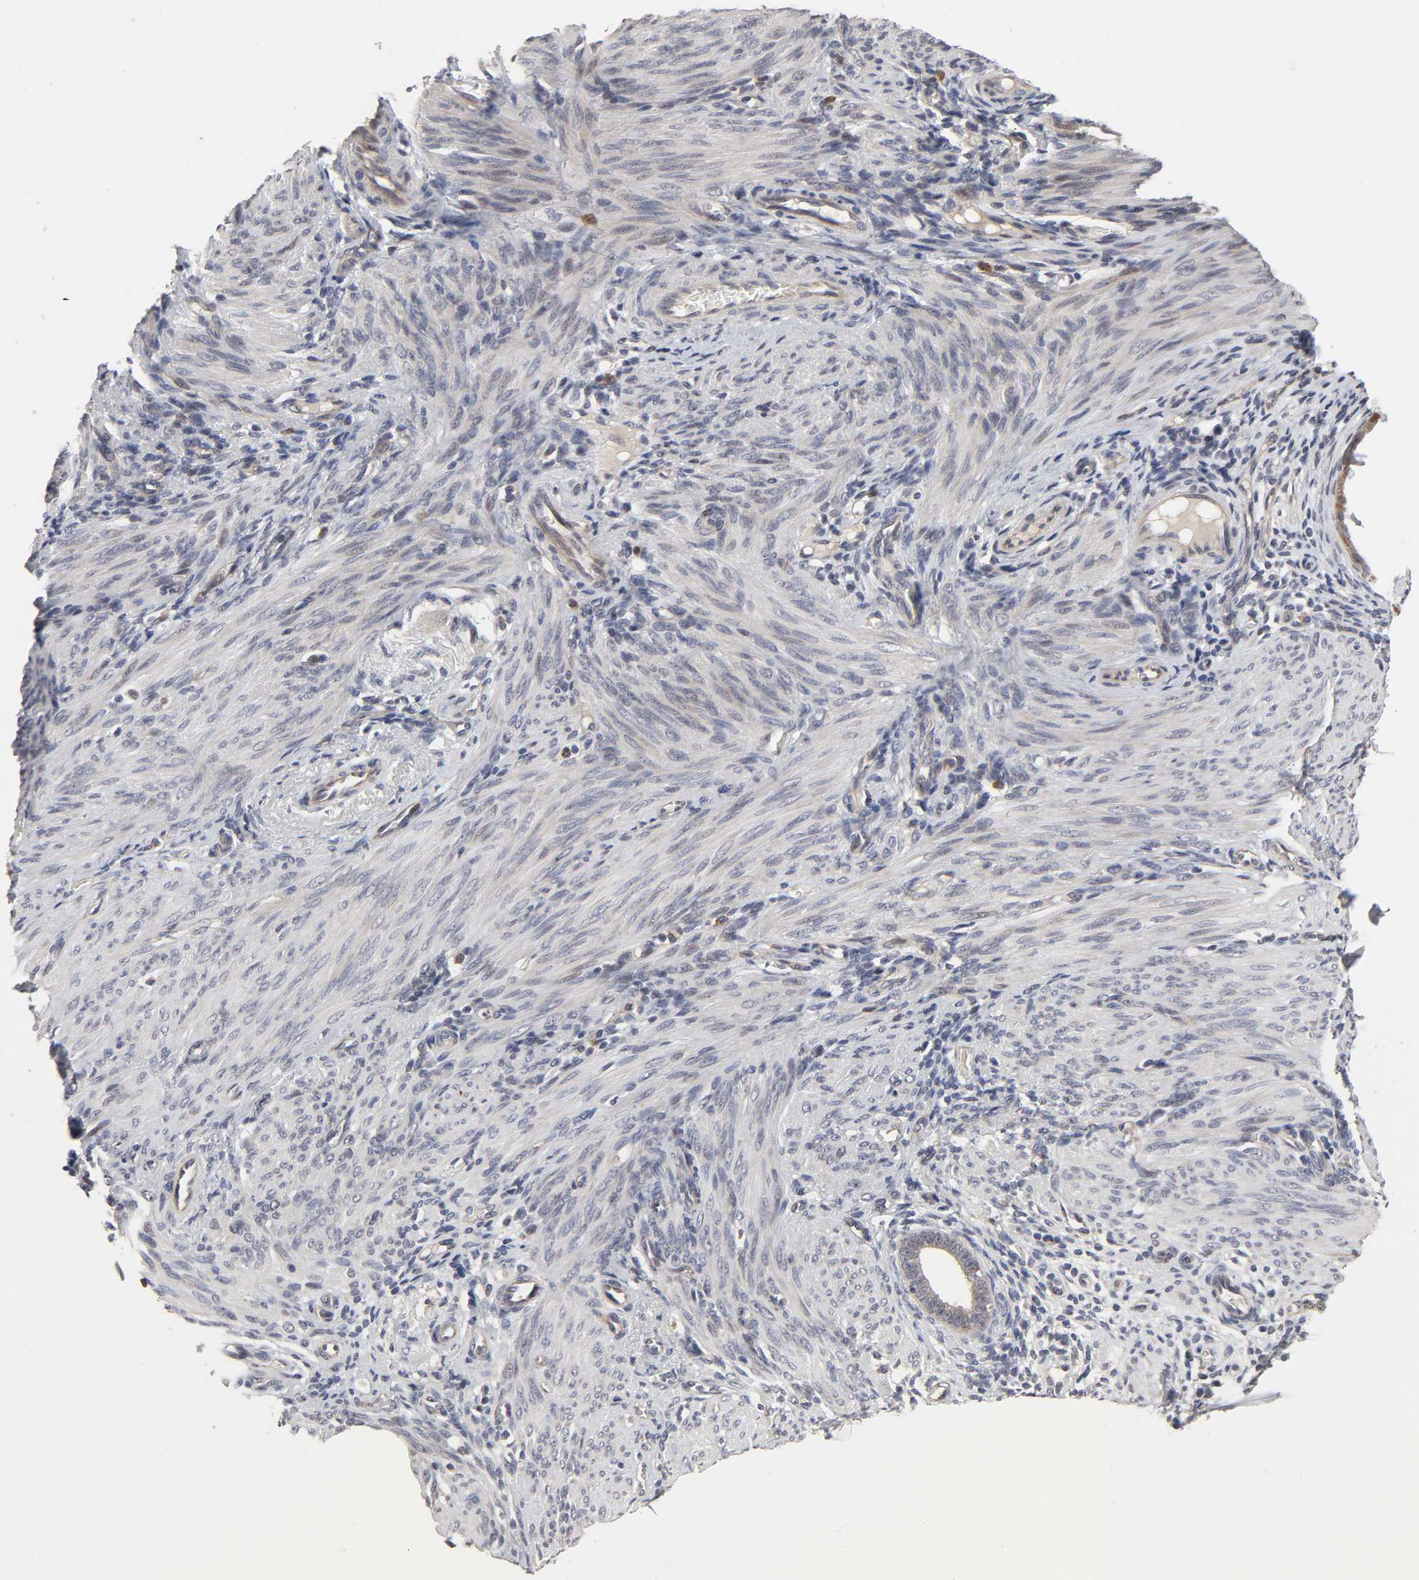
{"staining": {"intensity": "negative", "quantity": "none", "location": "none"}, "tissue": "endometrium", "cell_type": "Cells in endometrial stroma", "image_type": "normal", "snomed": [{"axis": "morphology", "description": "Normal tissue, NOS"}, {"axis": "topography", "description": "Endometrium"}], "caption": "Protein analysis of normal endometrium exhibits no significant expression in cells in endometrial stroma.", "gene": "HNF4A", "patient": {"sex": "female", "age": 72}}